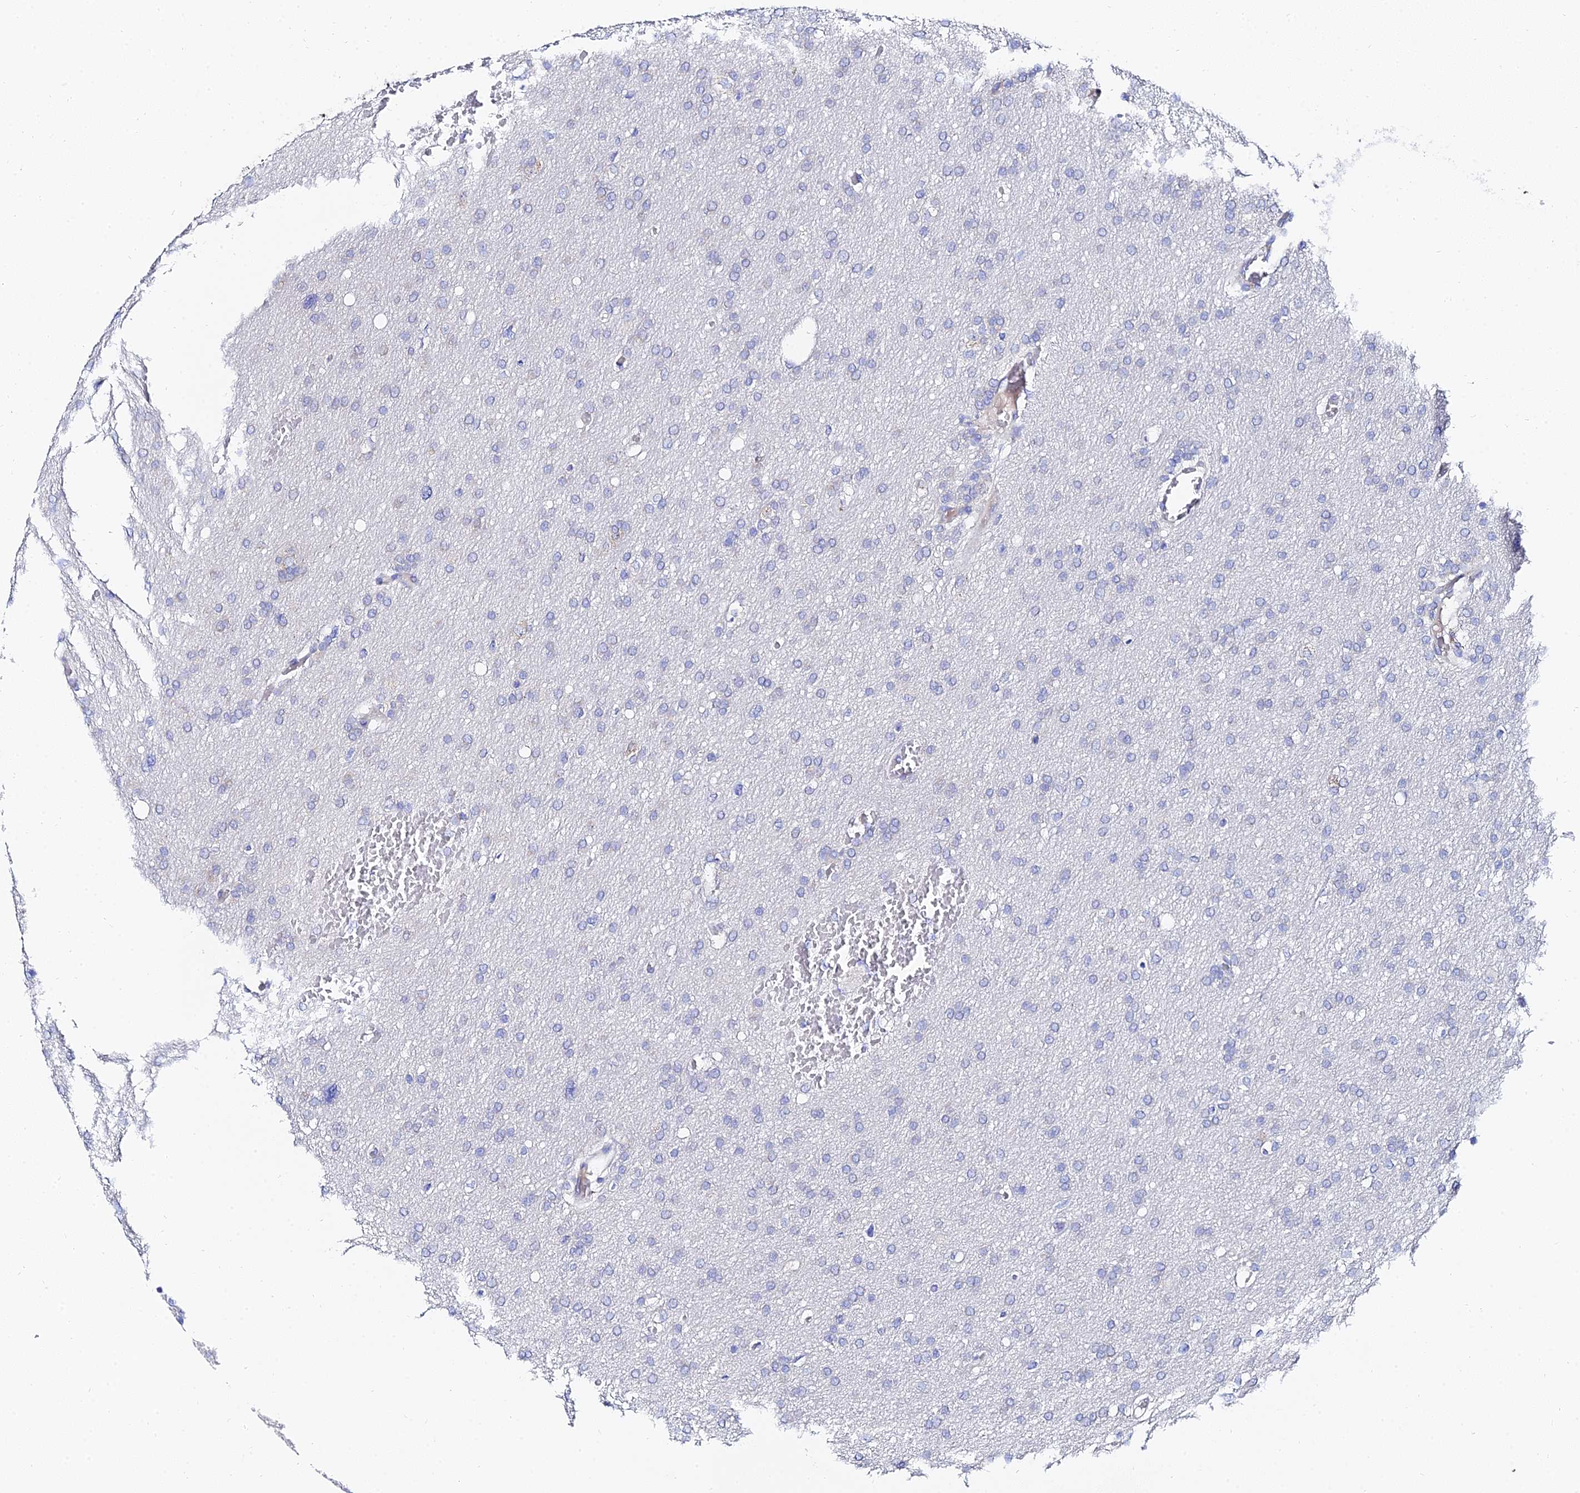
{"staining": {"intensity": "negative", "quantity": "none", "location": "none"}, "tissue": "glioma", "cell_type": "Tumor cells", "image_type": "cancer", "snomed": [{"axis": "morphology", "description": "Glioma, malignant, High grade"}, {"axis": "topography", "description": "Cerebral cortex"}], "caption": "An IHC histopathology image of malignant glioma (high-grade) is shown. There is no staining in tumor cells of malignant glioma (high-grade).", "gene": "PTTG1", "patient": {"sex": "female", "age": 36}}